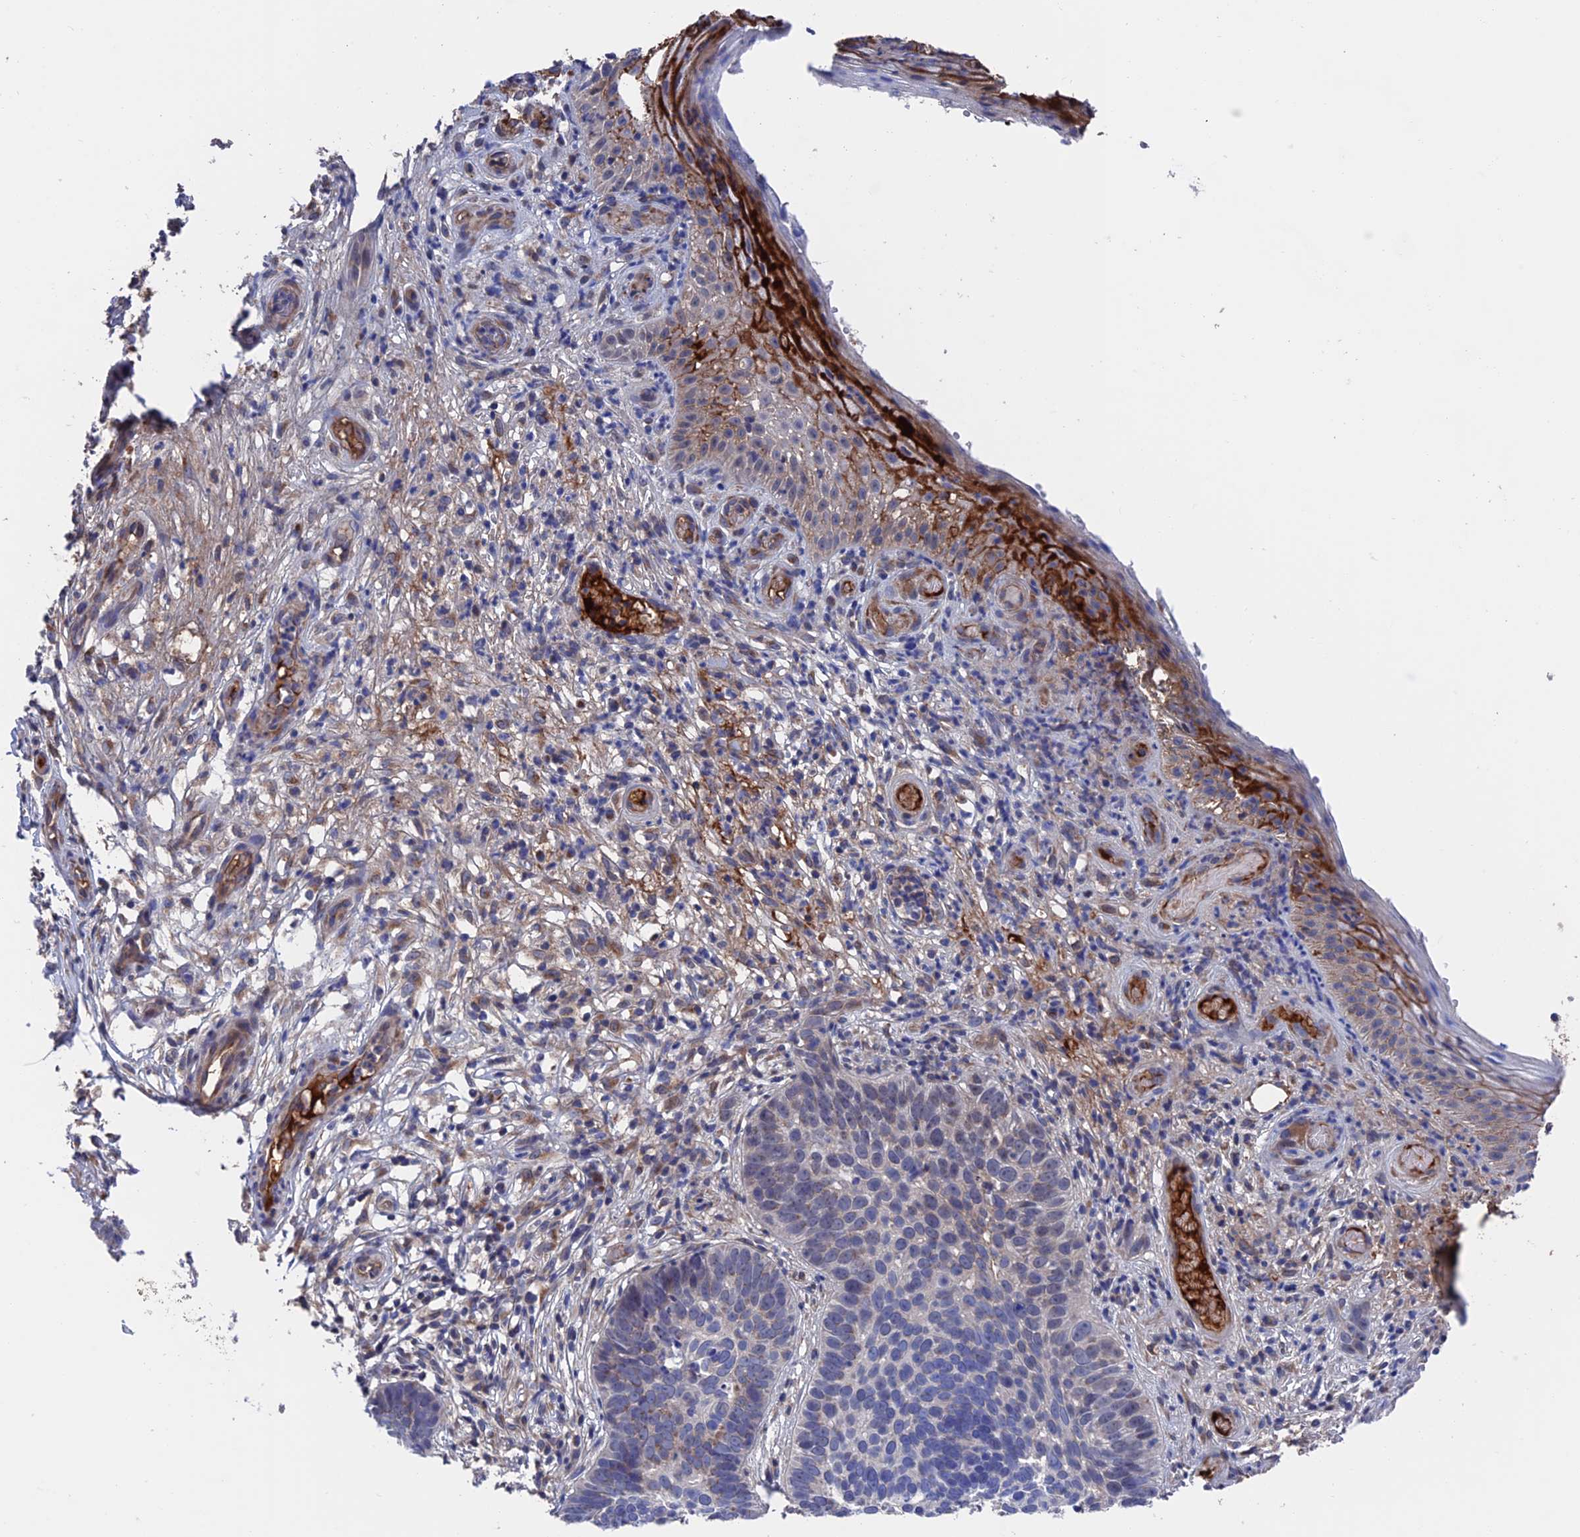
{"staining": {"intensity": "negative", "quantity": "none", "location": "none"}, "tissue": "skin cancer", "cell_type": "Tumor cells", "image_type": "cancer", "snomed": [{"axis": "morphology", "description": "Basal cell carcinoma"}, {"axis": "topography", "description": "Skin"}], "caption": "The micrograph exhibits no staining of tumor cells in basal cell carcinoma (skin).", "gene": "HPF1", "patient": {"sex": "male", "age": 89}}